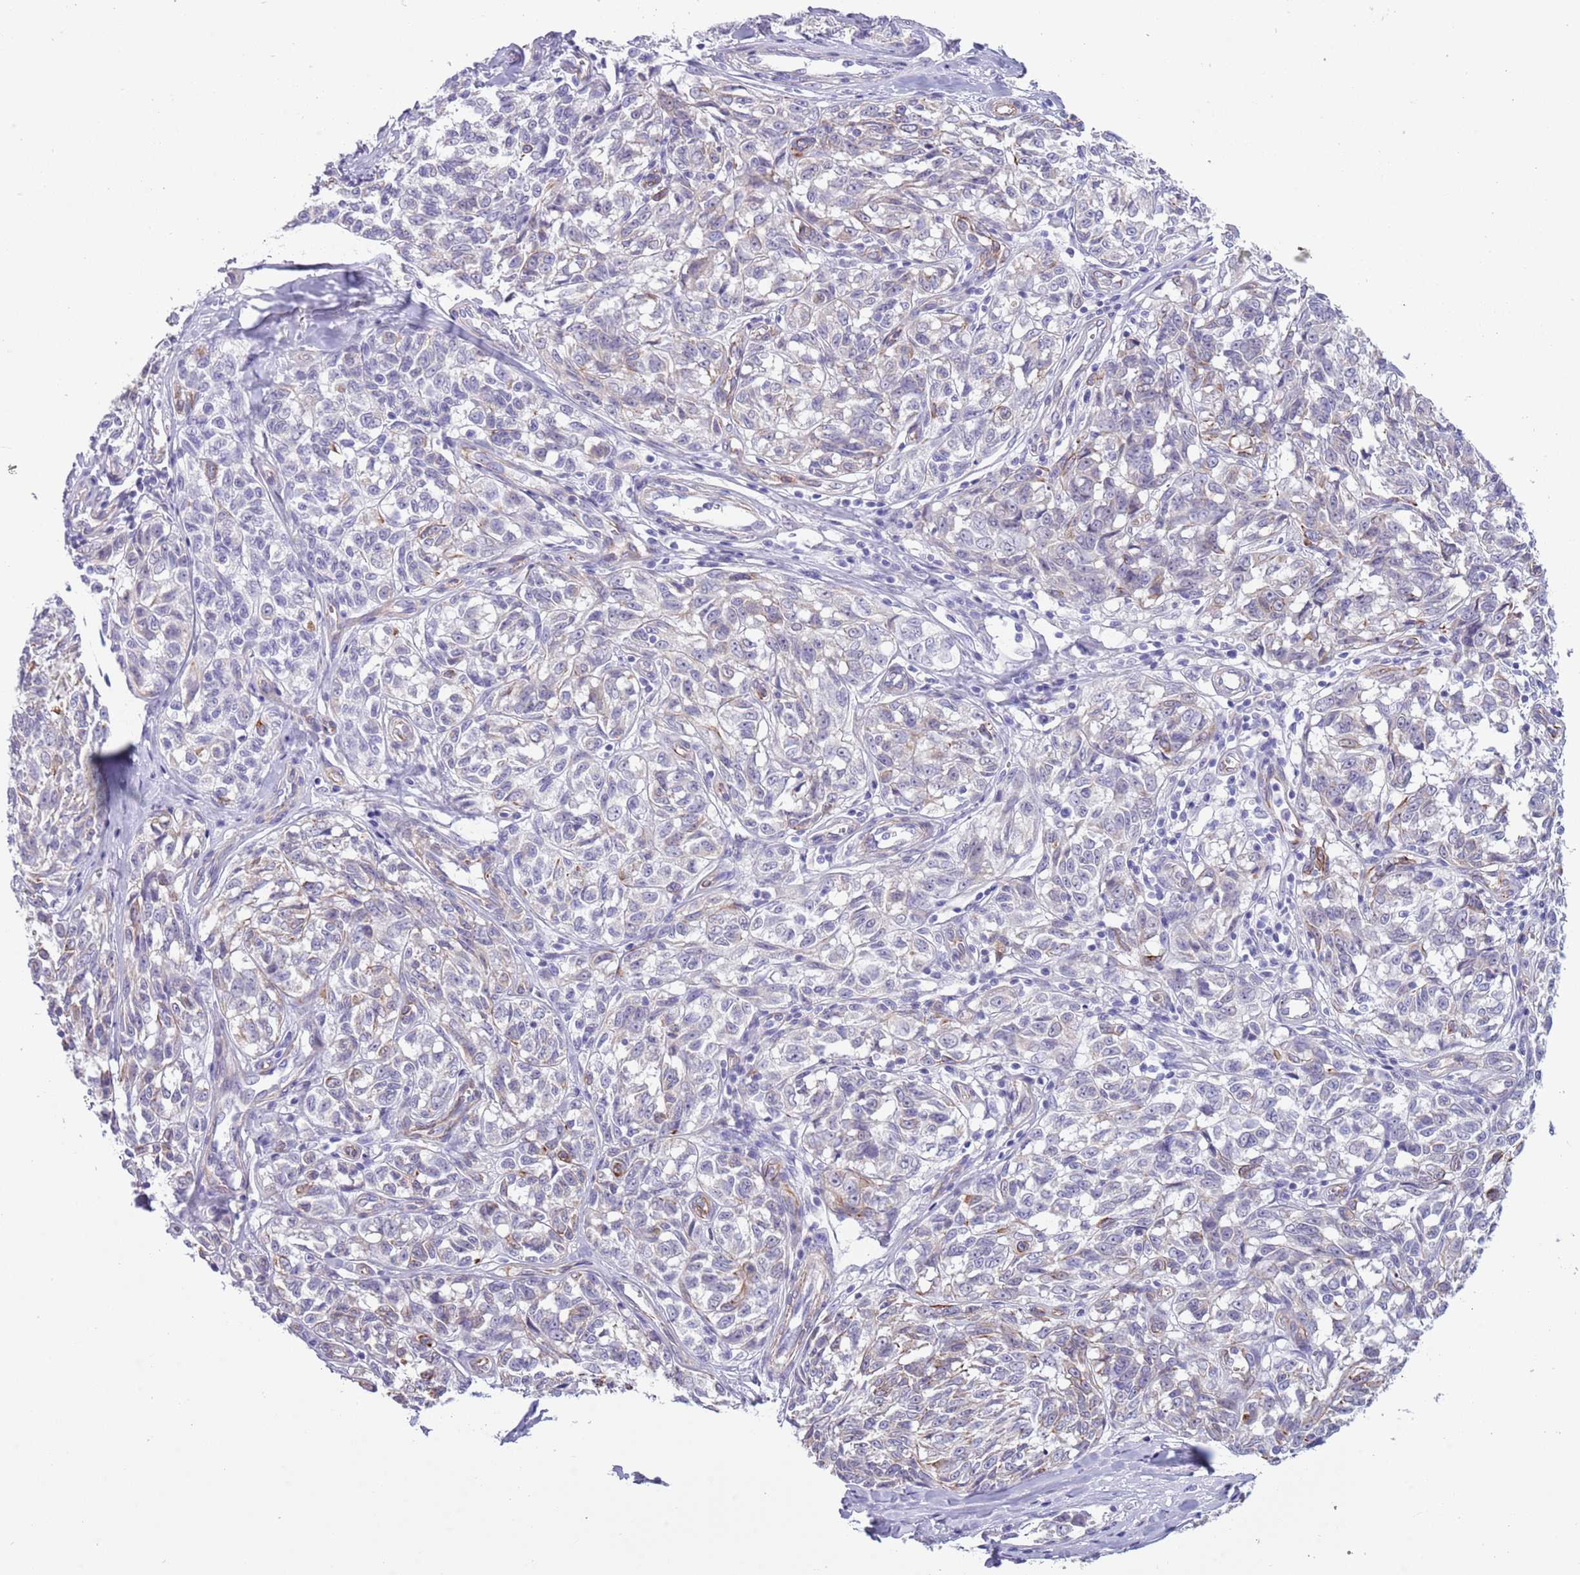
{"staining": {"intensity": "weak", "quantity": "<25%", "location": "cytoplasmic/membranous"}, "tissue": "melanoma", "cell_type": "Tumor cells", "image_type": "cancer", "snomed": [{"axis": "morphology", "description": "Normal tissue, NOS"}, {"axis": "morphology", "description": "Malignant melanoma, NOS"}, {"axis": "topography", "description": "Skin"}], "caption": "Tumor cells are negative for protein expression in human malignant melanoma. (Stains: DAB immunohistochemistry (IHC) with hematoxylin counter stain, Microscopy: brightfield microscopy at high magnification).", "gene": "TSGA13", "patient": {"sex": "female", "age": 64}}